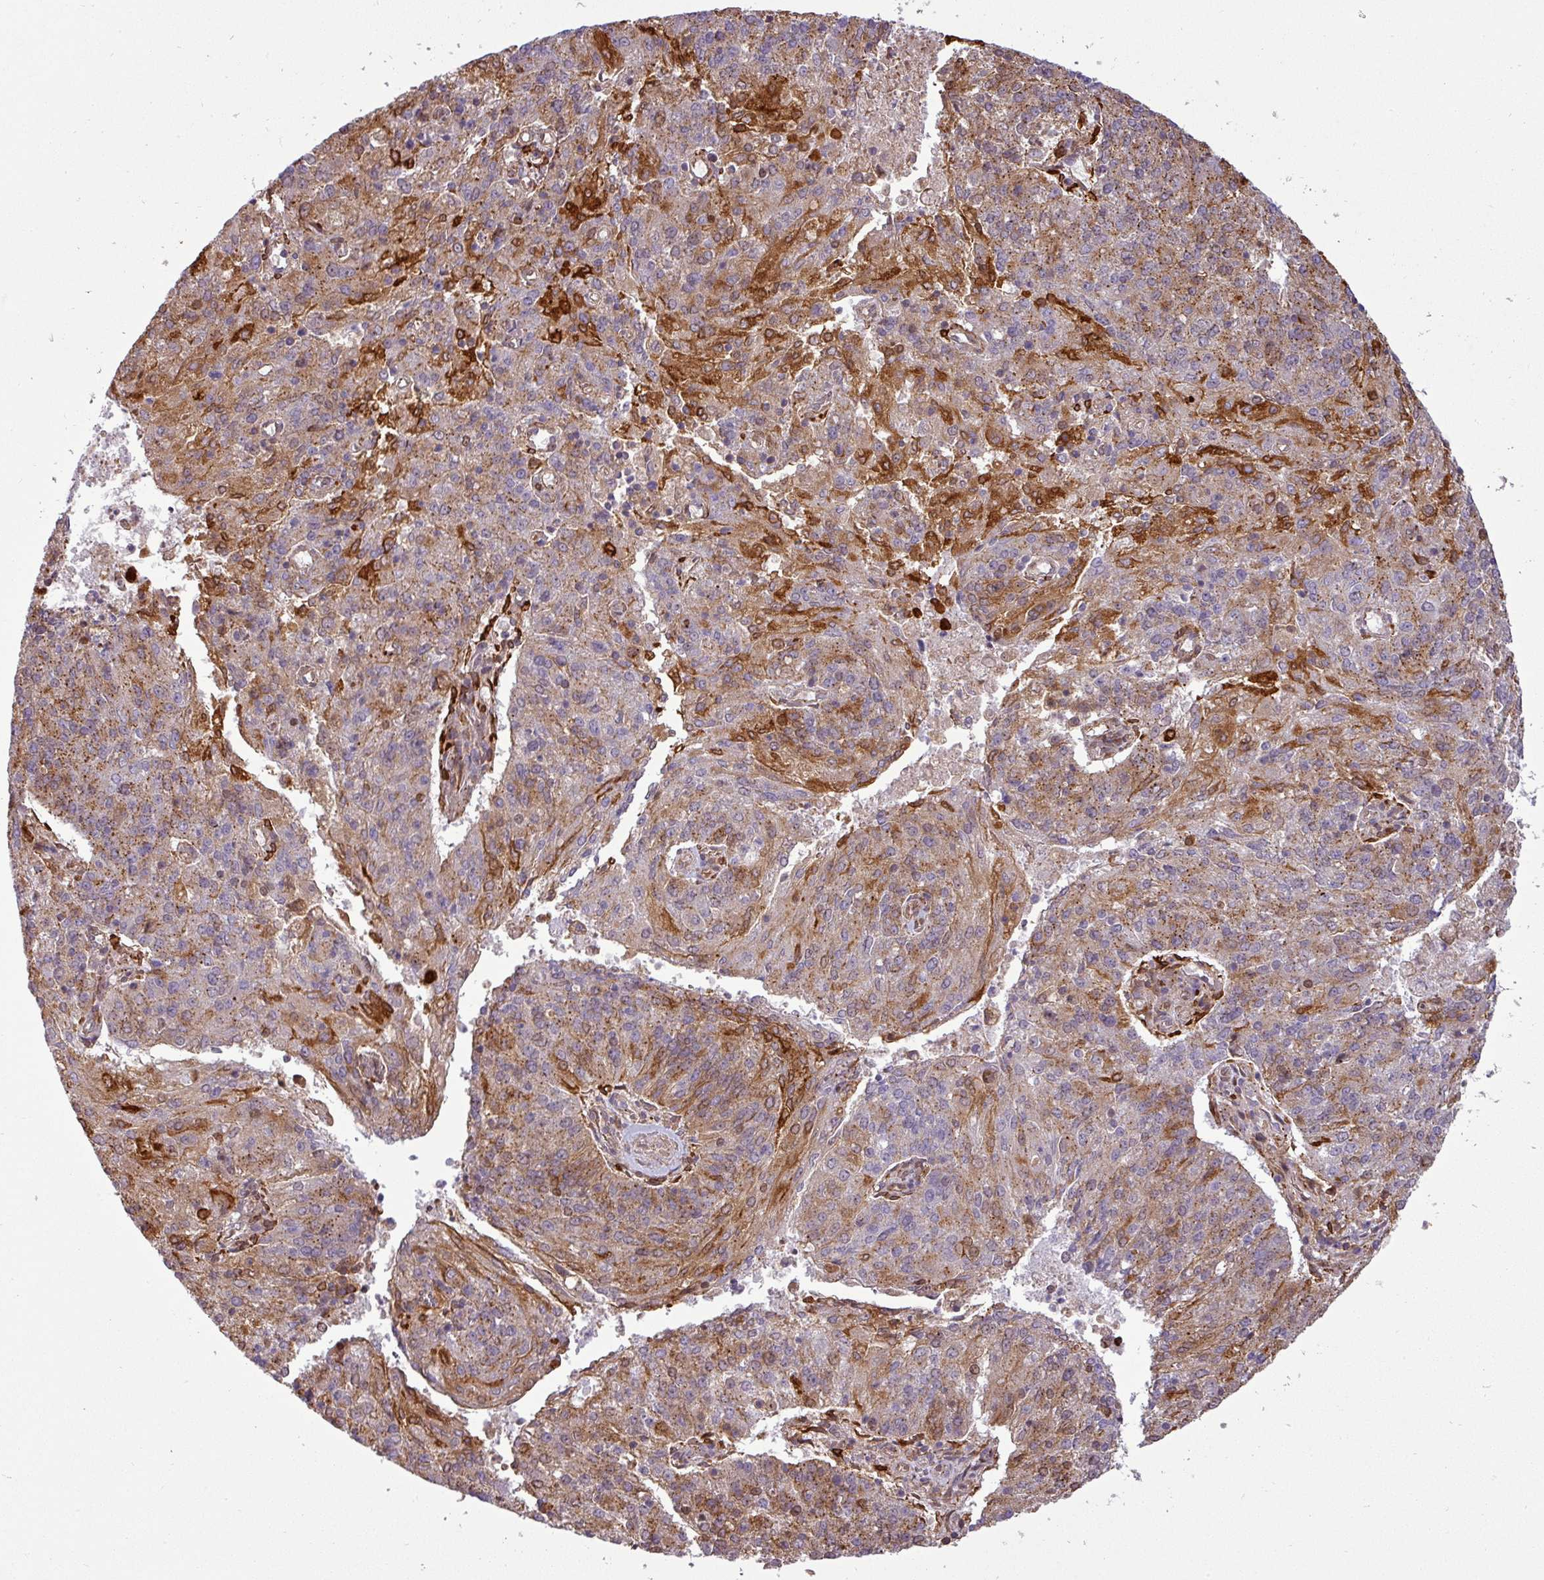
{"staining": {"intensity": "moderate", "quantity": "<25%", "location": "cytoplasmic/membranous"}, "tissue": "endometrial cancer", "cell_type": "Tumor cells", "image_type": "cancer", "snomed": [{"axis": "morphology", "description": "Adenocarcinoma, NOS"}, {"axis": "topography", "description": "Endometrium"}], "caption": "An image of endometrial cancer stained for a protein exhibits moderate cytoplasmic/membranous brown staining in tumor cells.", "gene": "ZNF835", "patient": {"sex": "female", "age": 82}}